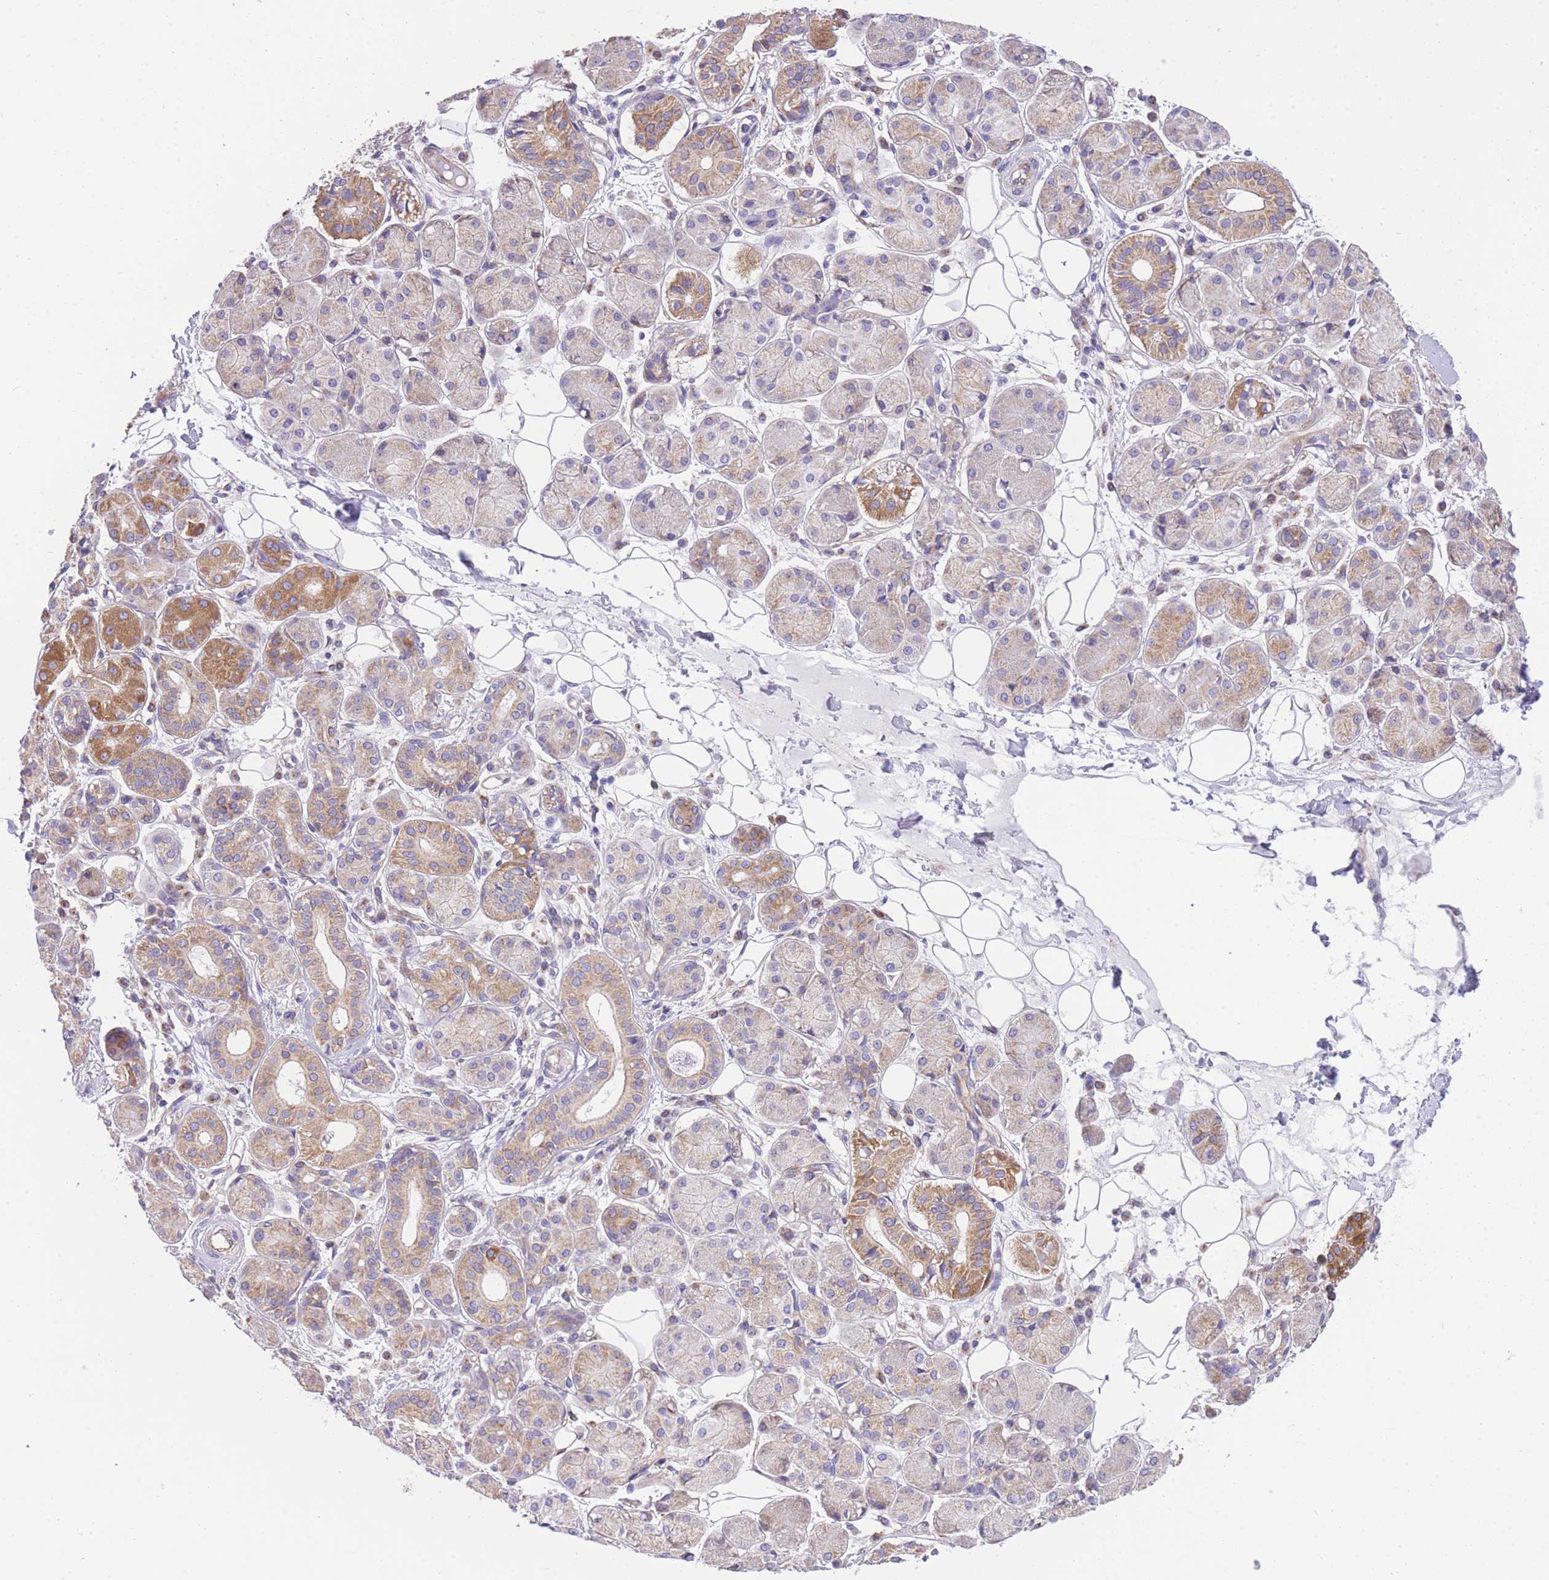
{"staining": {"intensity": "moderate", "quantity": "25%-75%", "location": "cytoplasmic/membranous"}, "tissue": "salivary gland", "cell_type": "Glandular cells", "image_type": "normal", "snomed": [{"axis": "morphology", "description": "Squamous cell carcinoma, NOS"}, {"axis": "topography", "description": "Skin"}, {"axis": "topography", "description": "Head-Neck"}], "caption": "Brown immunohistochemical staining in unremarkable salivary gland exhibits moderate cytoplasmic/membranous positivity in about 25%-75% of glandular cells. The staining is performed using DAB (3,3'-diaminobenzidine) brown chromogen to label protein expression. The nuclei are counter-stained blue using hematoxylin.", "gene": "RHOU", "patient": {"sex": "male", "age": 80}}